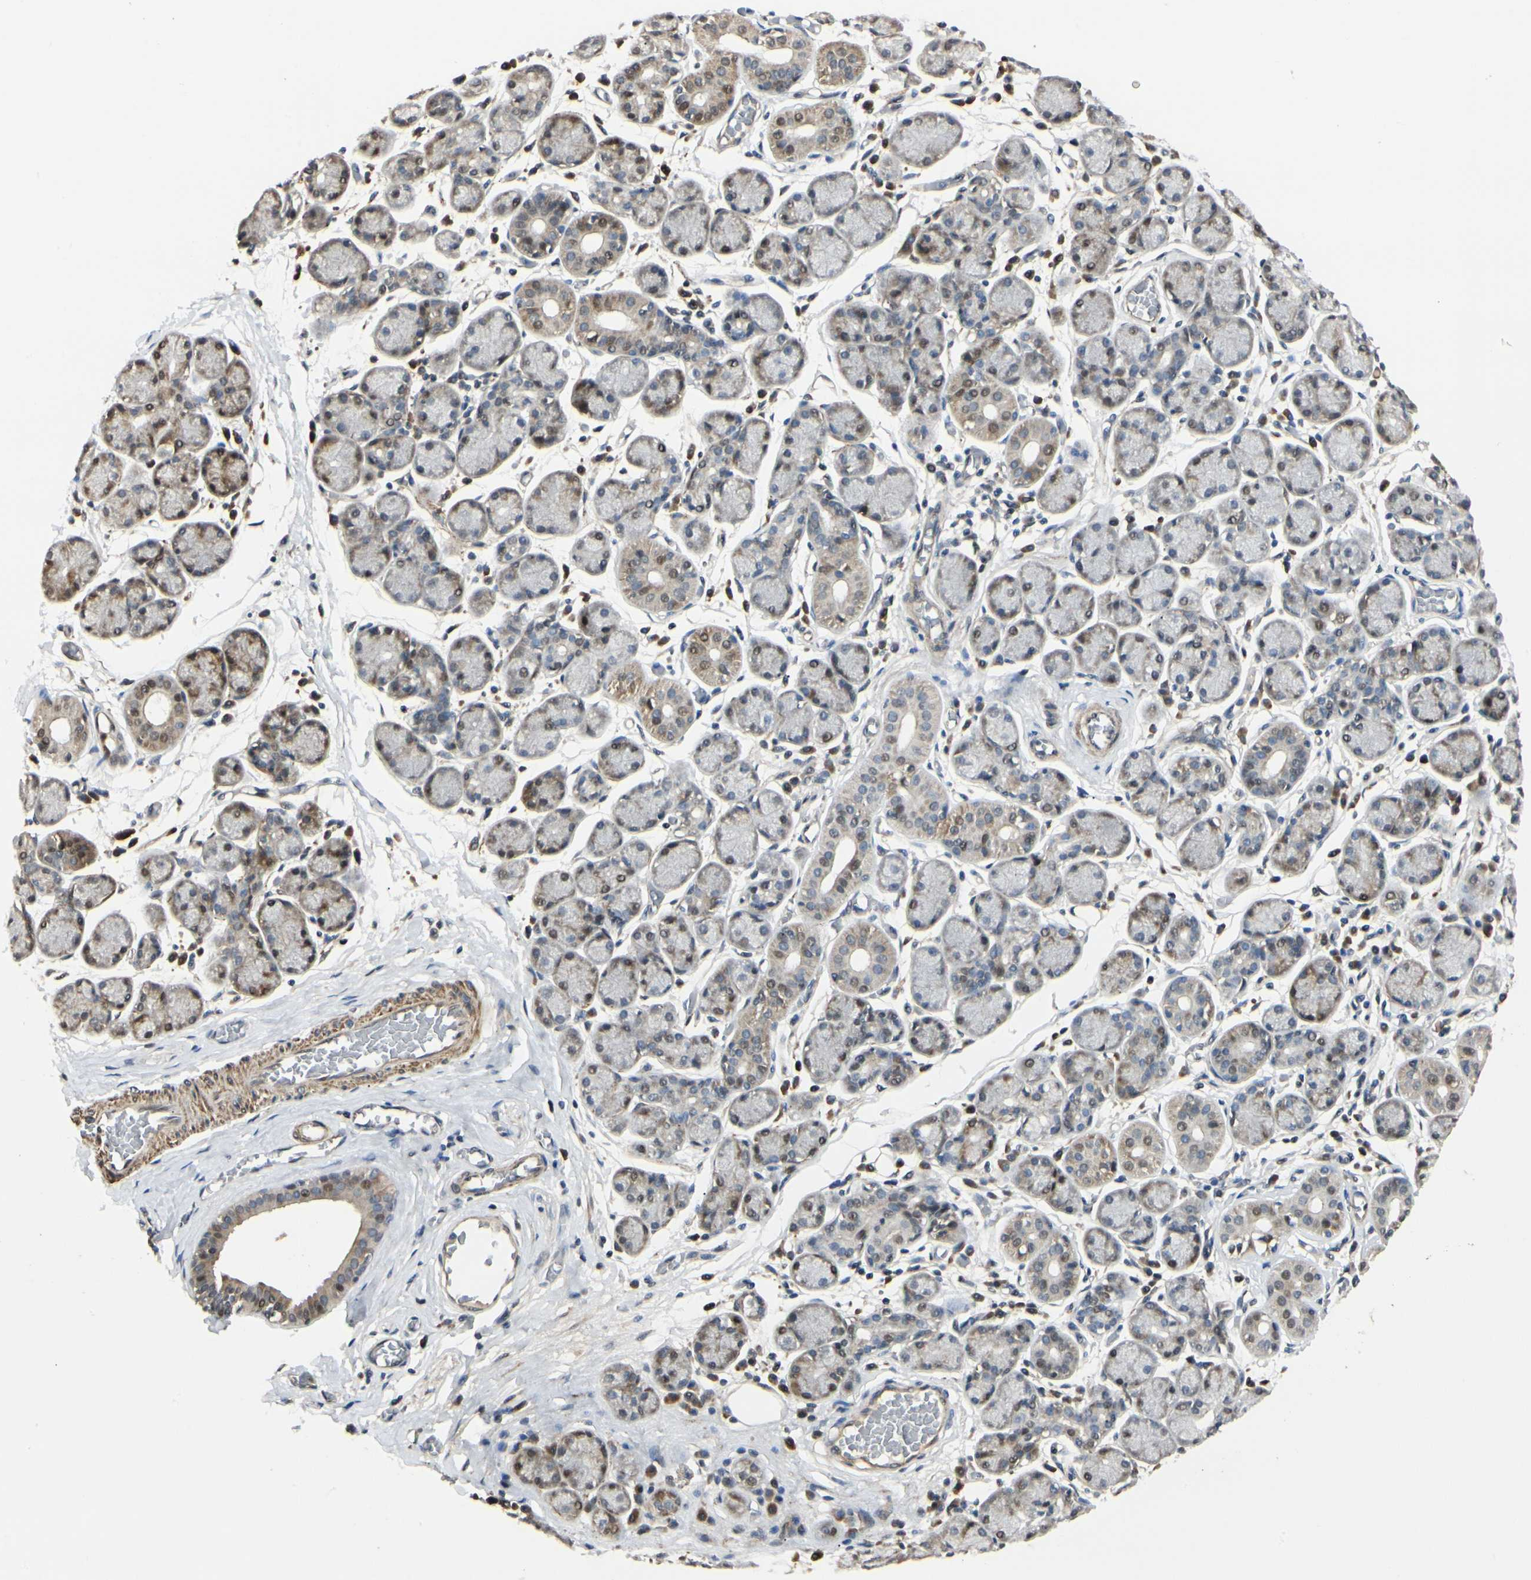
{"staining": {"intensity": "moderate", "quantity": "25%-75%", "location": "cytoplasmic/membranous"}, "tissue": "salivary gland", "cell_type": "Glandular cells", "image_type": "normal", "snomed": [{"axis": "morphology", "description": "Normal tissue, NOS"}, {"axis": "topography", "description": "Salivary gland"}], "caption": "Immunohistochemistry of unremarkable salivary gland exhibits medium levels of moderate cytoplasmic/membranous expression in approximately 25%-75% of glandular cells.", "gene": "P4HA3", "patient": {"sex": "female", "age": 24}}